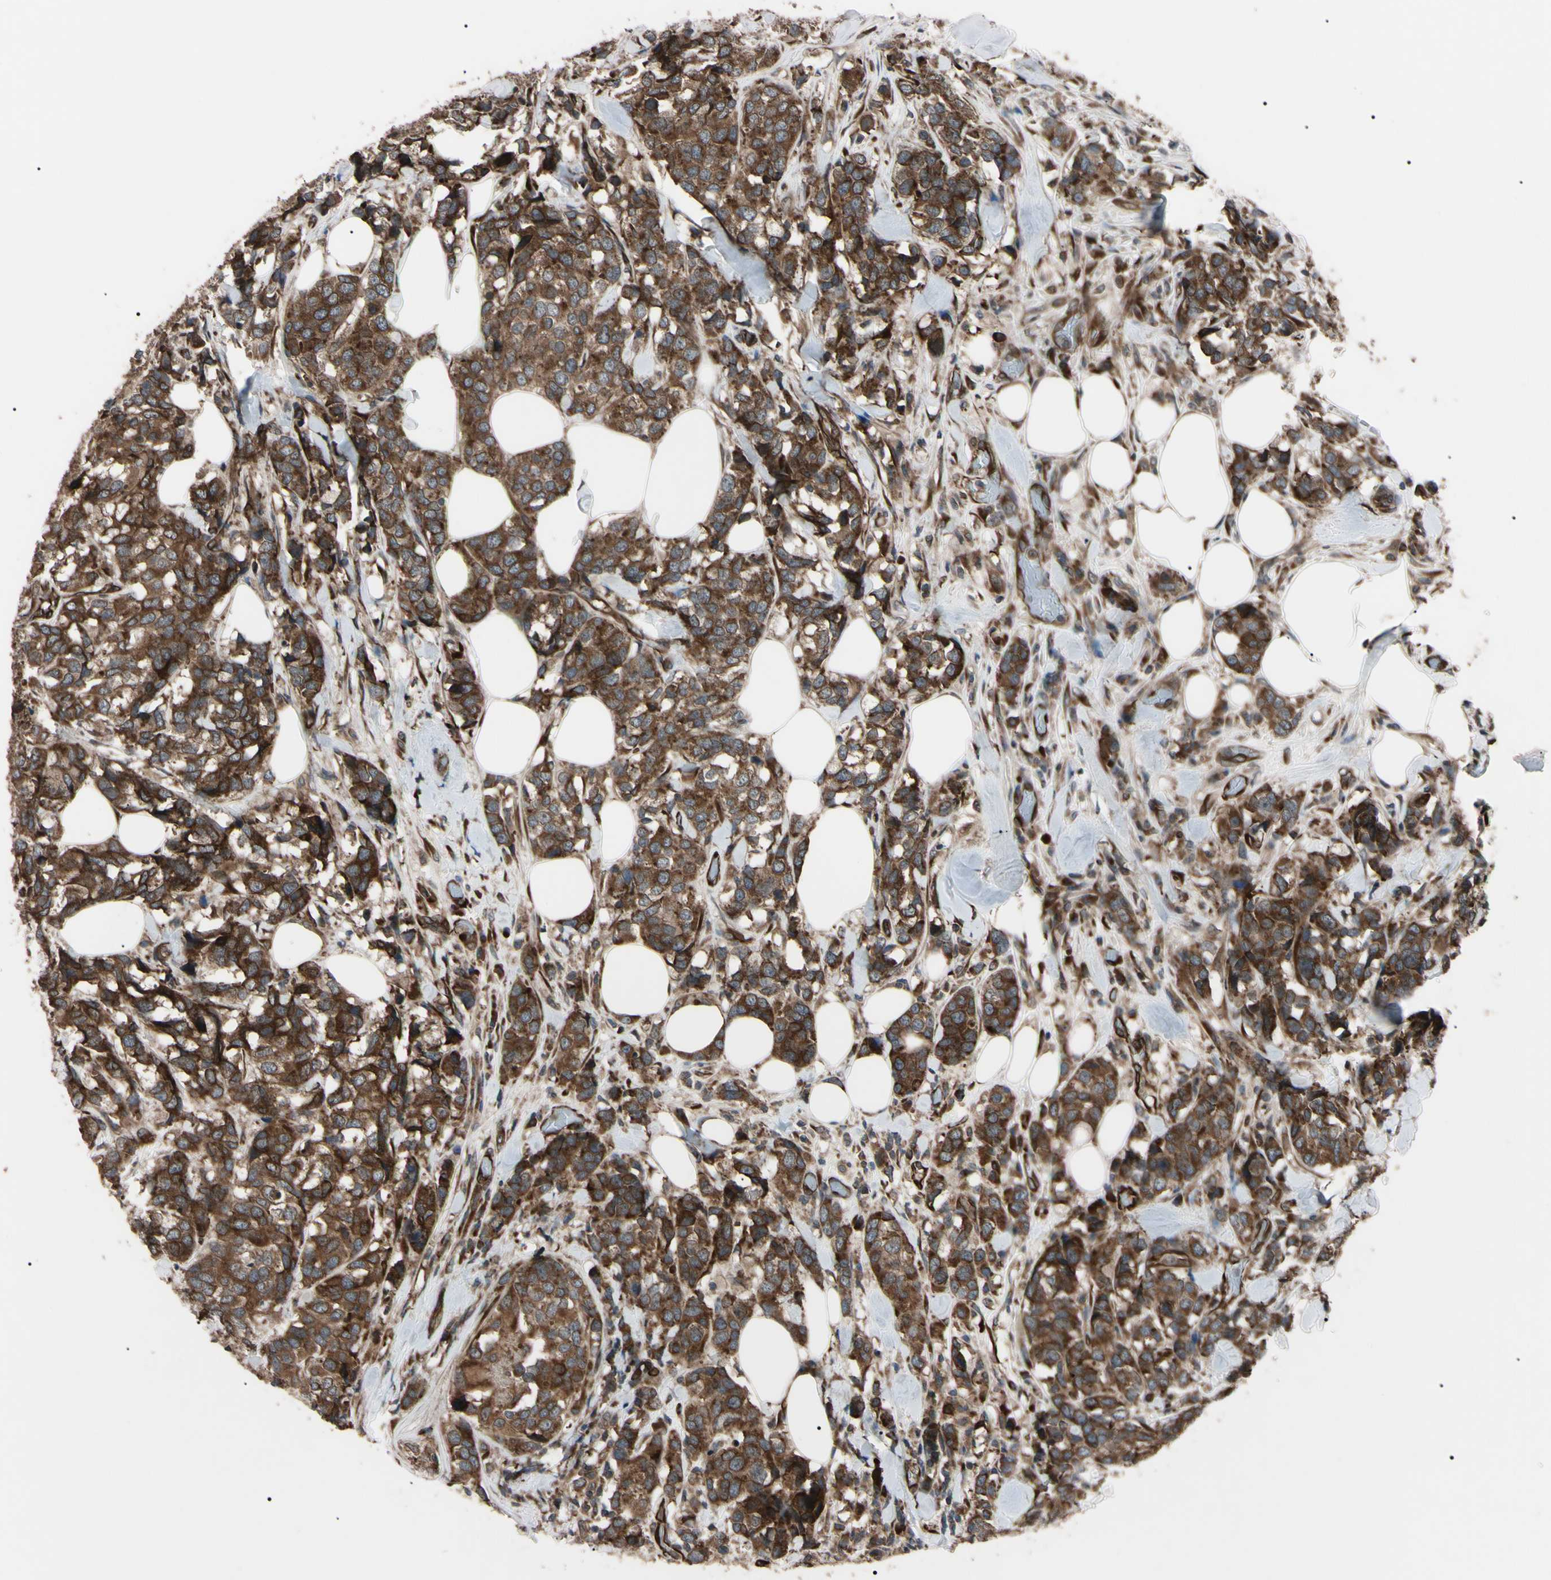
{"staining": {"intensity": "strong", "quantity": ">75%", "location": "cytoplasmic/membranous"}, "tissue": "breast cancer", "cell_type": "Tumor cells", "image_type": "cancer", "snomed": [{"axis": "morphology", "description": "Lobular carcinoma"}, {"axis": "topography", "description": "Breast"}], "caption": "About >75% of tumor cells in human breast cancer demonstrate strong cytoplasmic/membranous protein staining as visualized by brown immunohistochemical staining.", "gene": "GUCY1B1", "patient": {"sex": "female", "age": 59}}